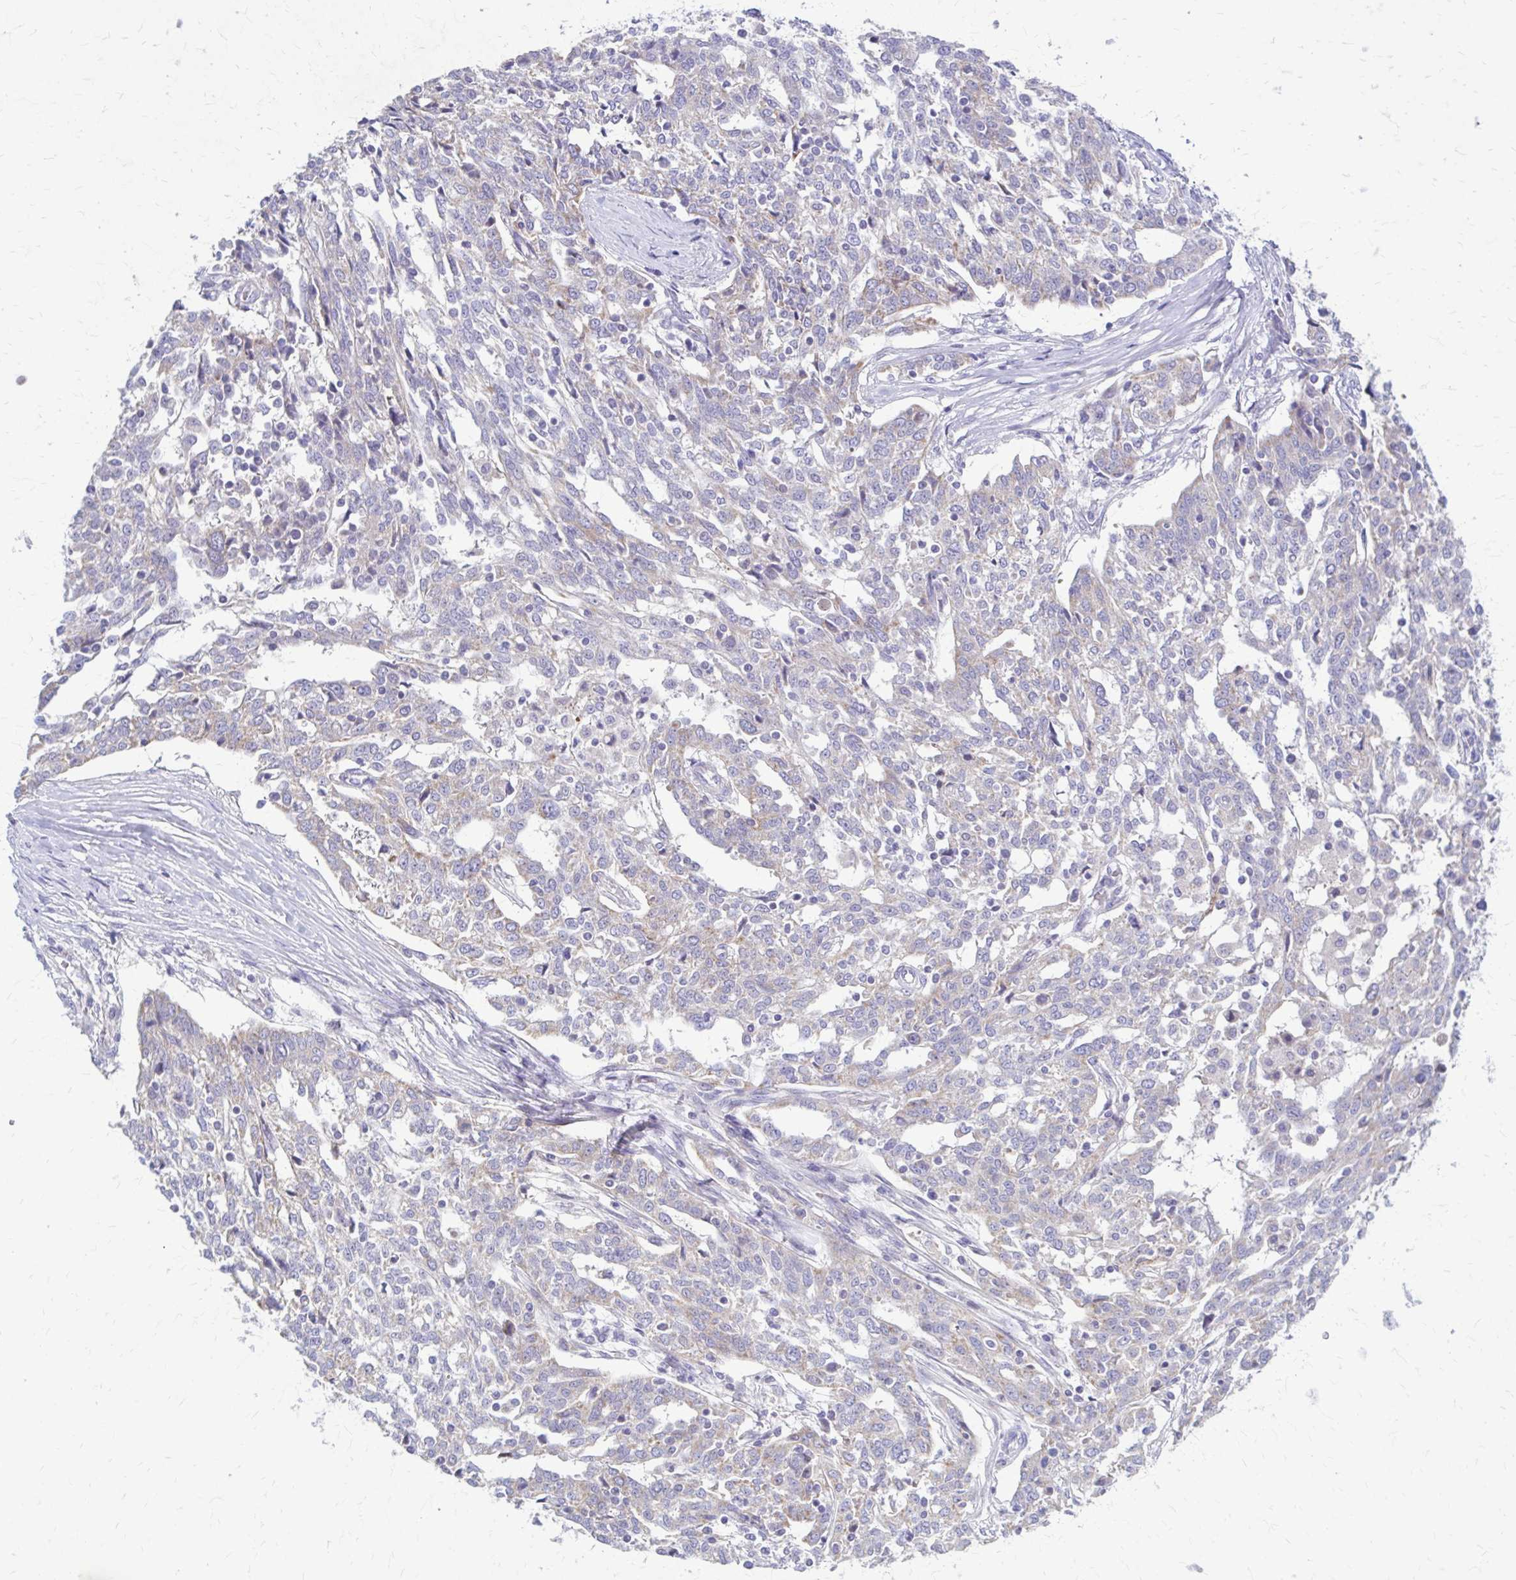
{"staining": {"intensity": "negative", "quantity": "none", "location": "none"}, "tissue": "ovarian cancer", "cell_type": "Tumor cells", "image_type": "cancer", "snomed": [{"axis": "morphology", "description": "Cystadenocarcinoma, serous, NOS"}, {"axis": "topography", "description": "Ovary"}], "caption": "Immunohistochemical staining of ovarian serous cystadenocarcinoma shows no significant expression in tumor cells. (Brightfield microscopy of DAB (3,3'-diaminobenzidine) immunohistochemistry at high magnification).", "gene": "SAMD13", "patient": {"sex": "female", "age": 67}}